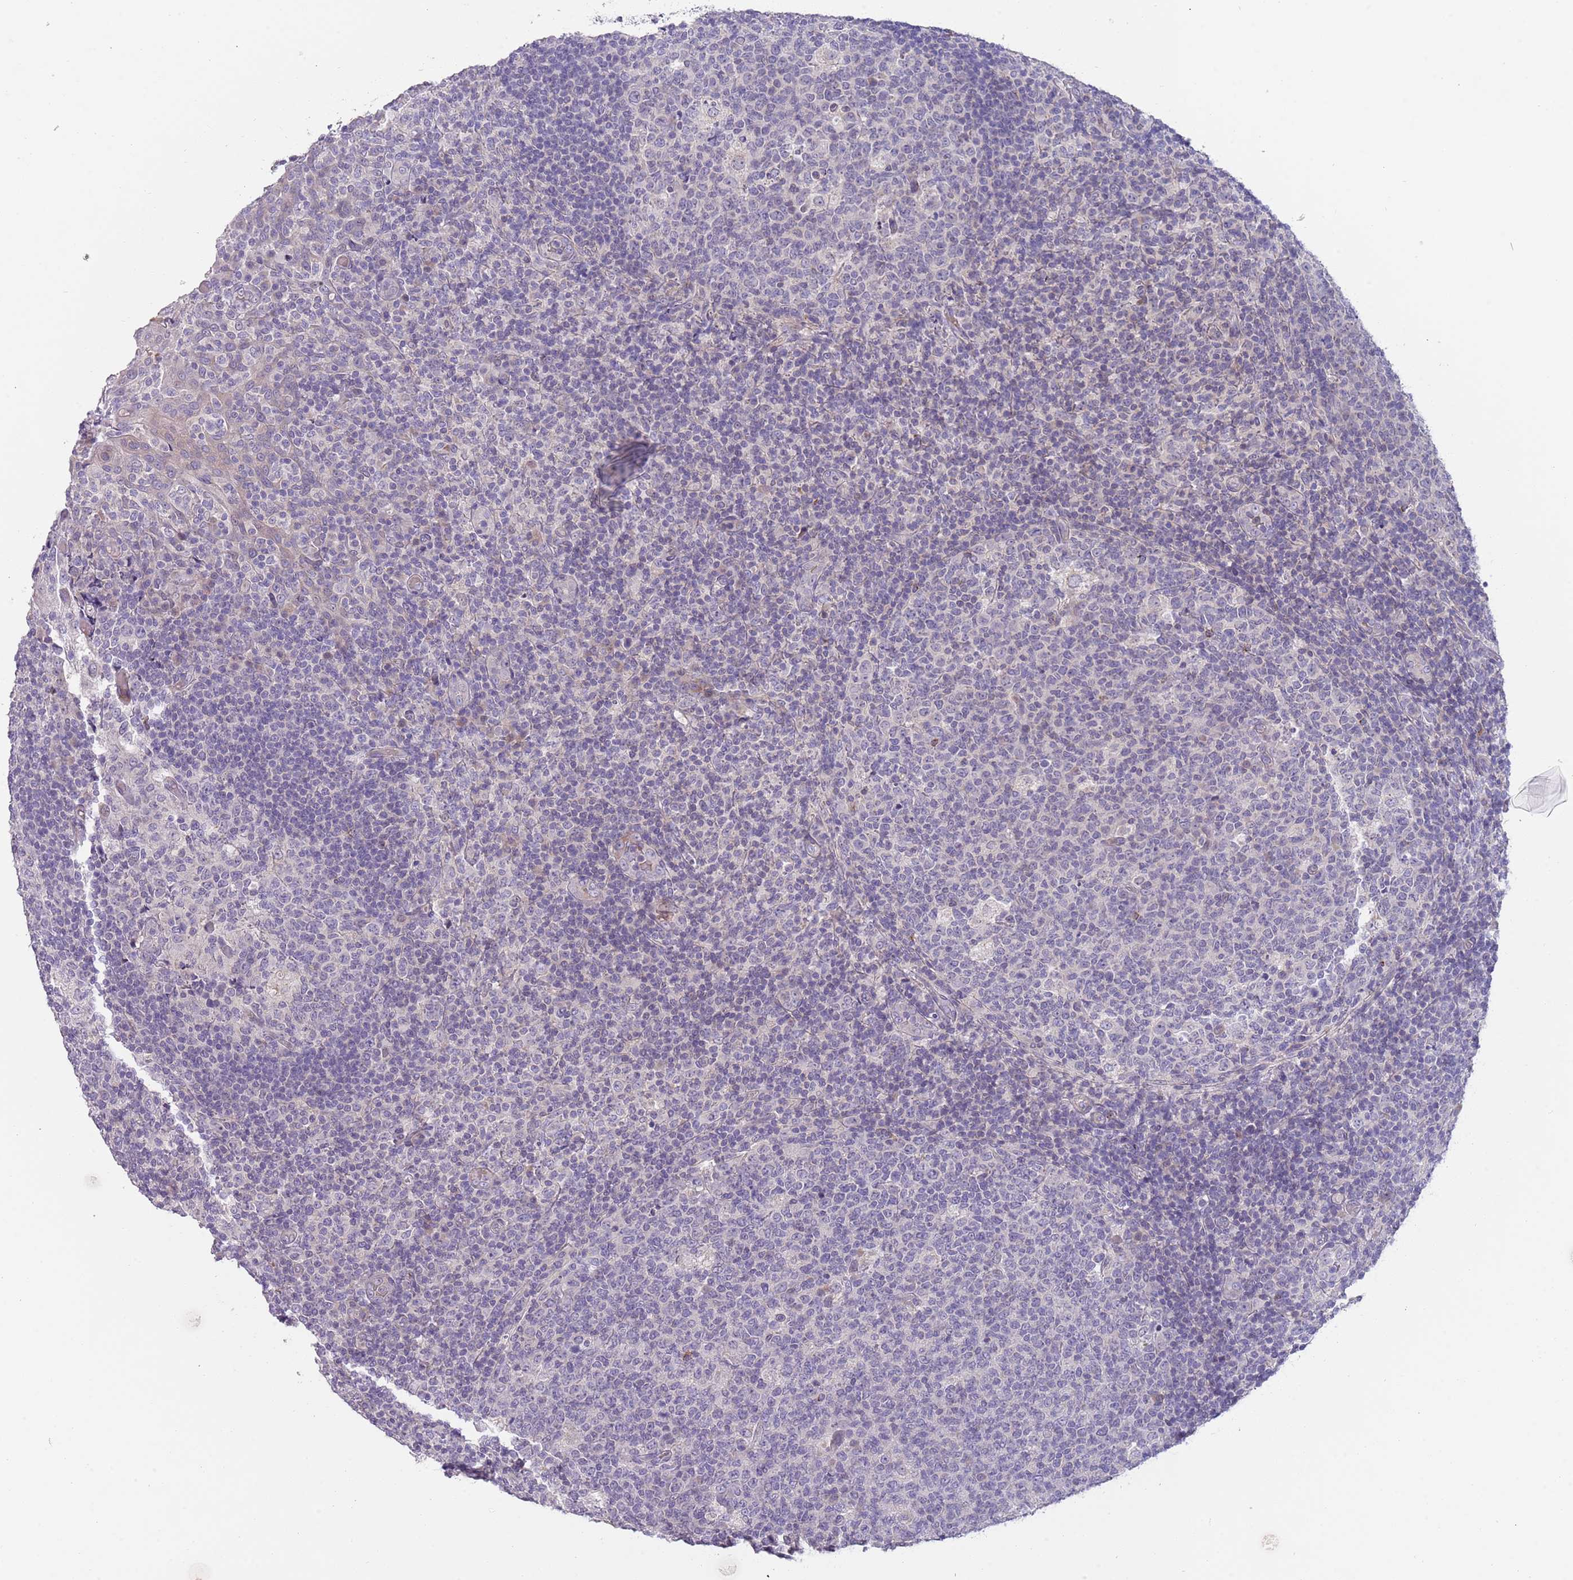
{"staining": {"intensity": "negative", "quantity": "none", "location": "none"}, "tissue": "tonsil", "cell_type": "Germinal center cells", "image_type": "normal", "snomed": [{"axis": "morphology", "description": "Normal tissue, NOS"}, {"axis": "topography", "description": "Tonsil"}], "caption": "The image demonstrates no significant staining in germinal center cells of tonsil. (DAB (3,3'-diaminobenzidine) IHC with hematoxylin counter stain).", "gene": "PRAC1", "patient": {"sex": "female", "age": 19}}